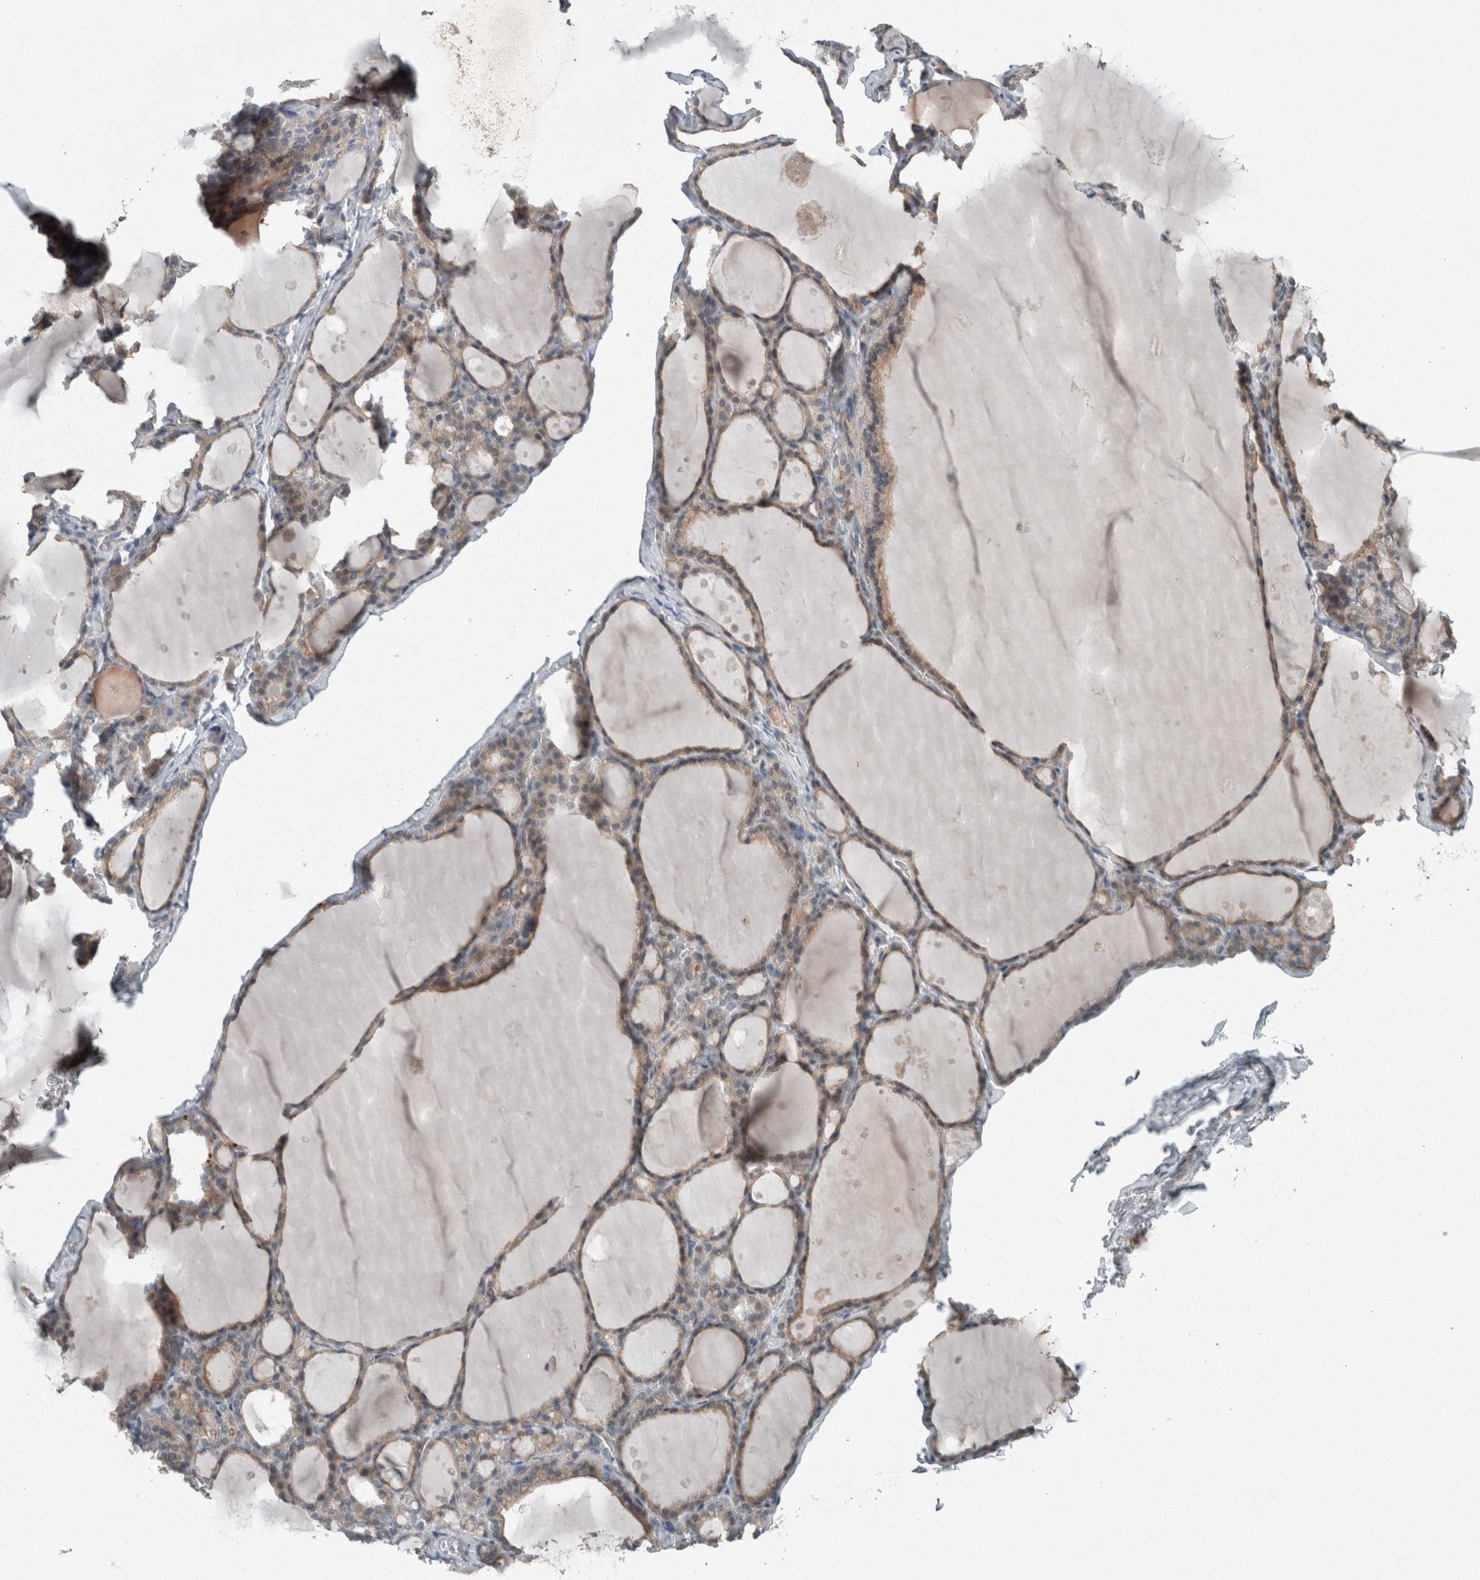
{"staining": {"intensity": "weak", "quantity": ">75%", "location": "cytoplasmic/membranous"}, "tissue": "thyroid gland", "cell_type": "Glandular cells", "image_type": "normal", "snomed": [{"axis": "morphology", "description": "Normal tissue, NOS"}, {"axis": "topography", "description": "Thyroid gland"}], "caption": "Immunohistochemistry (IHC) image of unremarkable thyroid gland: thyroid gland stained using immunohistochemistry reveals low levels of weak protein expression localized specifically in the cytoplasmic/membranous of glandular cells, appearing as a cytoplasmic/membranous brown color.", "gene": "KNTC1", "patient": {"sex": "male", "age": 56}}